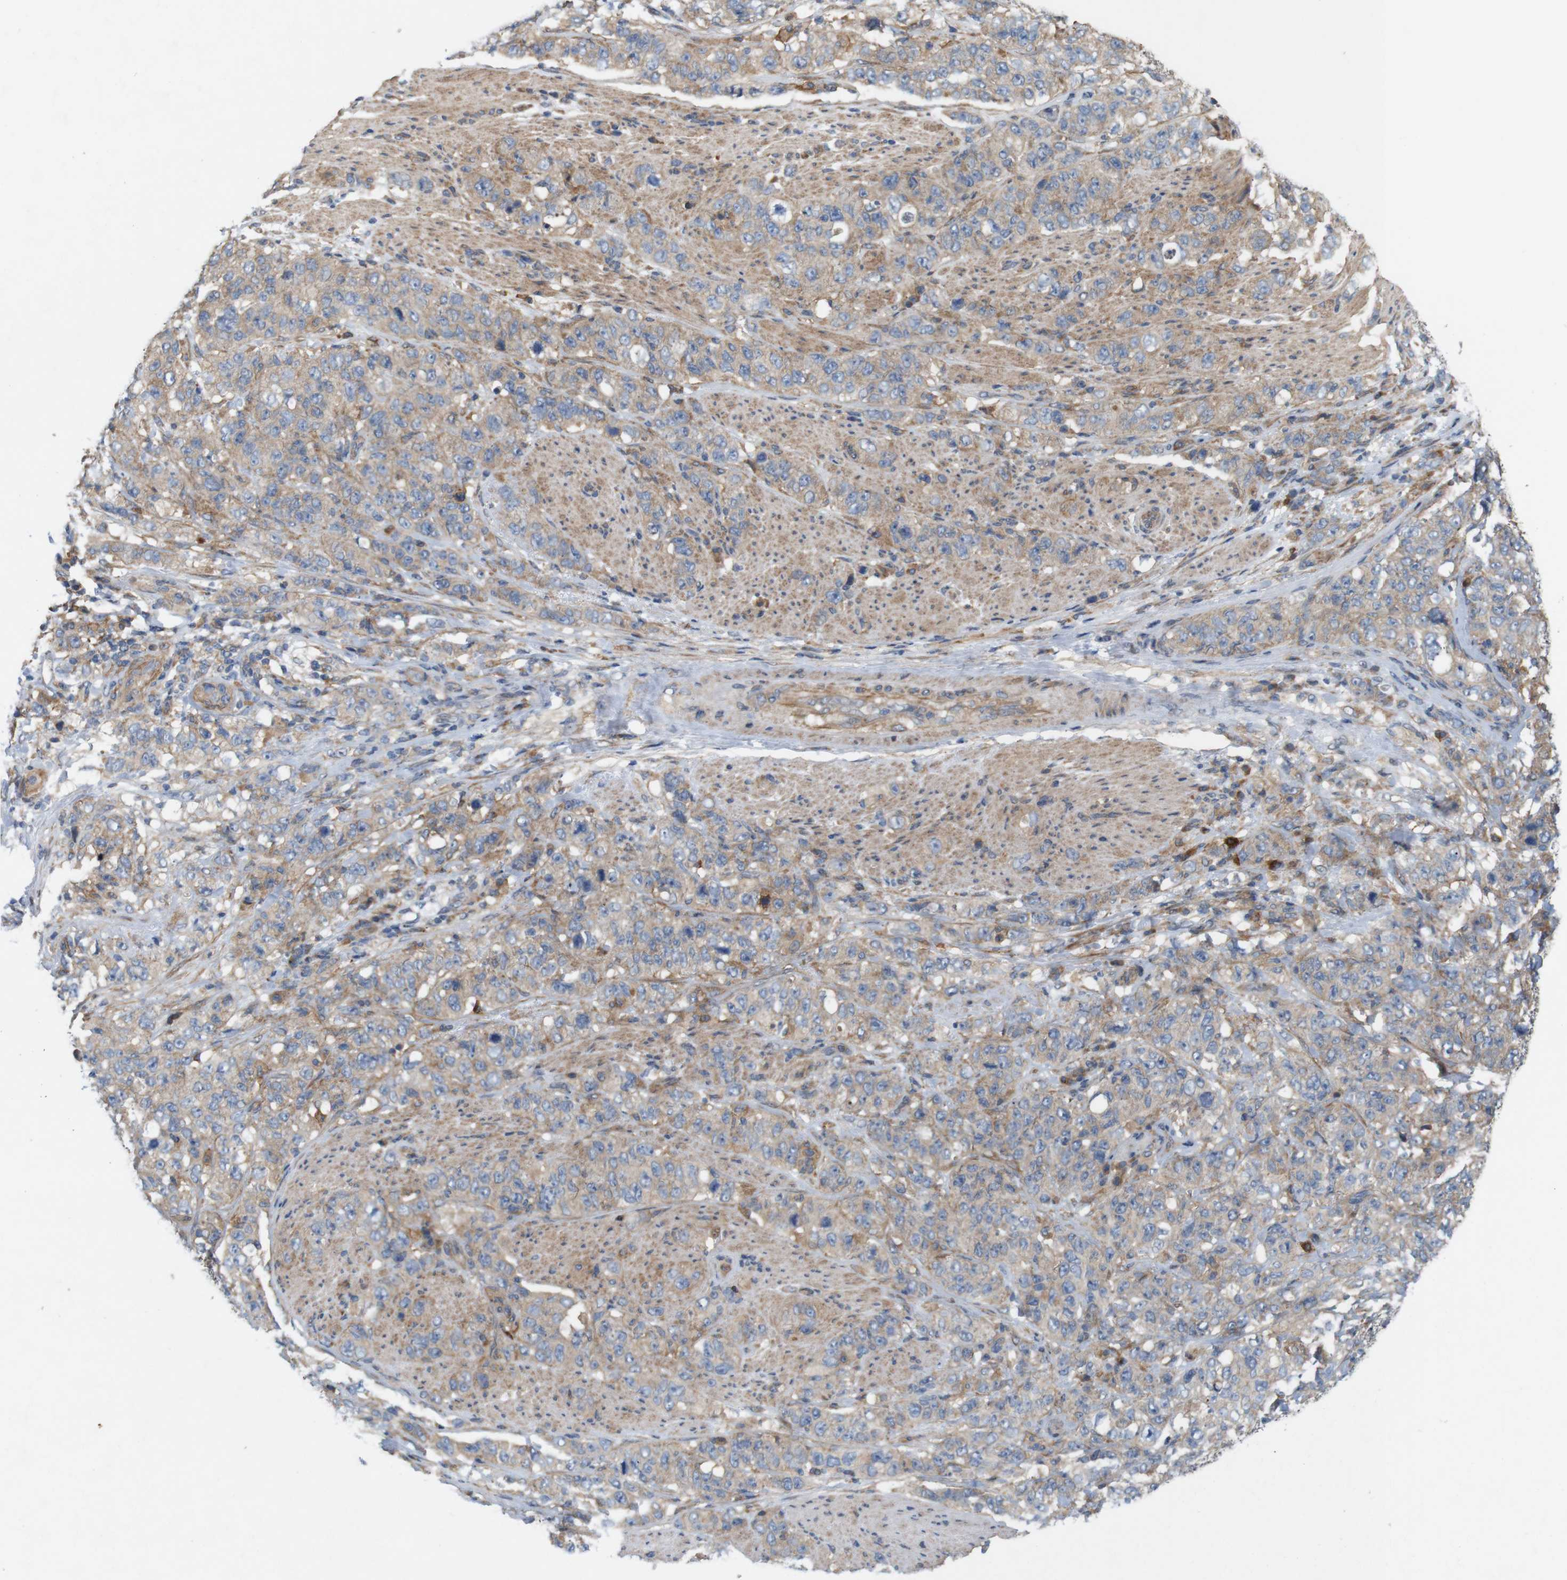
{"staining": {"intensity": "weak", "quantity": ">75%", "location": "cytoplasmic/membranous"}, "tissue": "stomach cancer", "cell_type": "Tumor cells", "image_type": "cancer", "snomed": [{"axis": "morphology", "description": "Adenocarcinoma, NOS"}, {"axis": "topography", "description": "Stomach"}], "caption": "Stomach adenocarcinoma tissue reveals weak cytoplasmic/membranous staining in about >75% of tumor cells Immunohistochemistry (ihc) stains the protein of interest in brown and the nuclei are stained blue.", "gene": "SIGLEC8", "patient": {"sex": "male", "age": 48}}